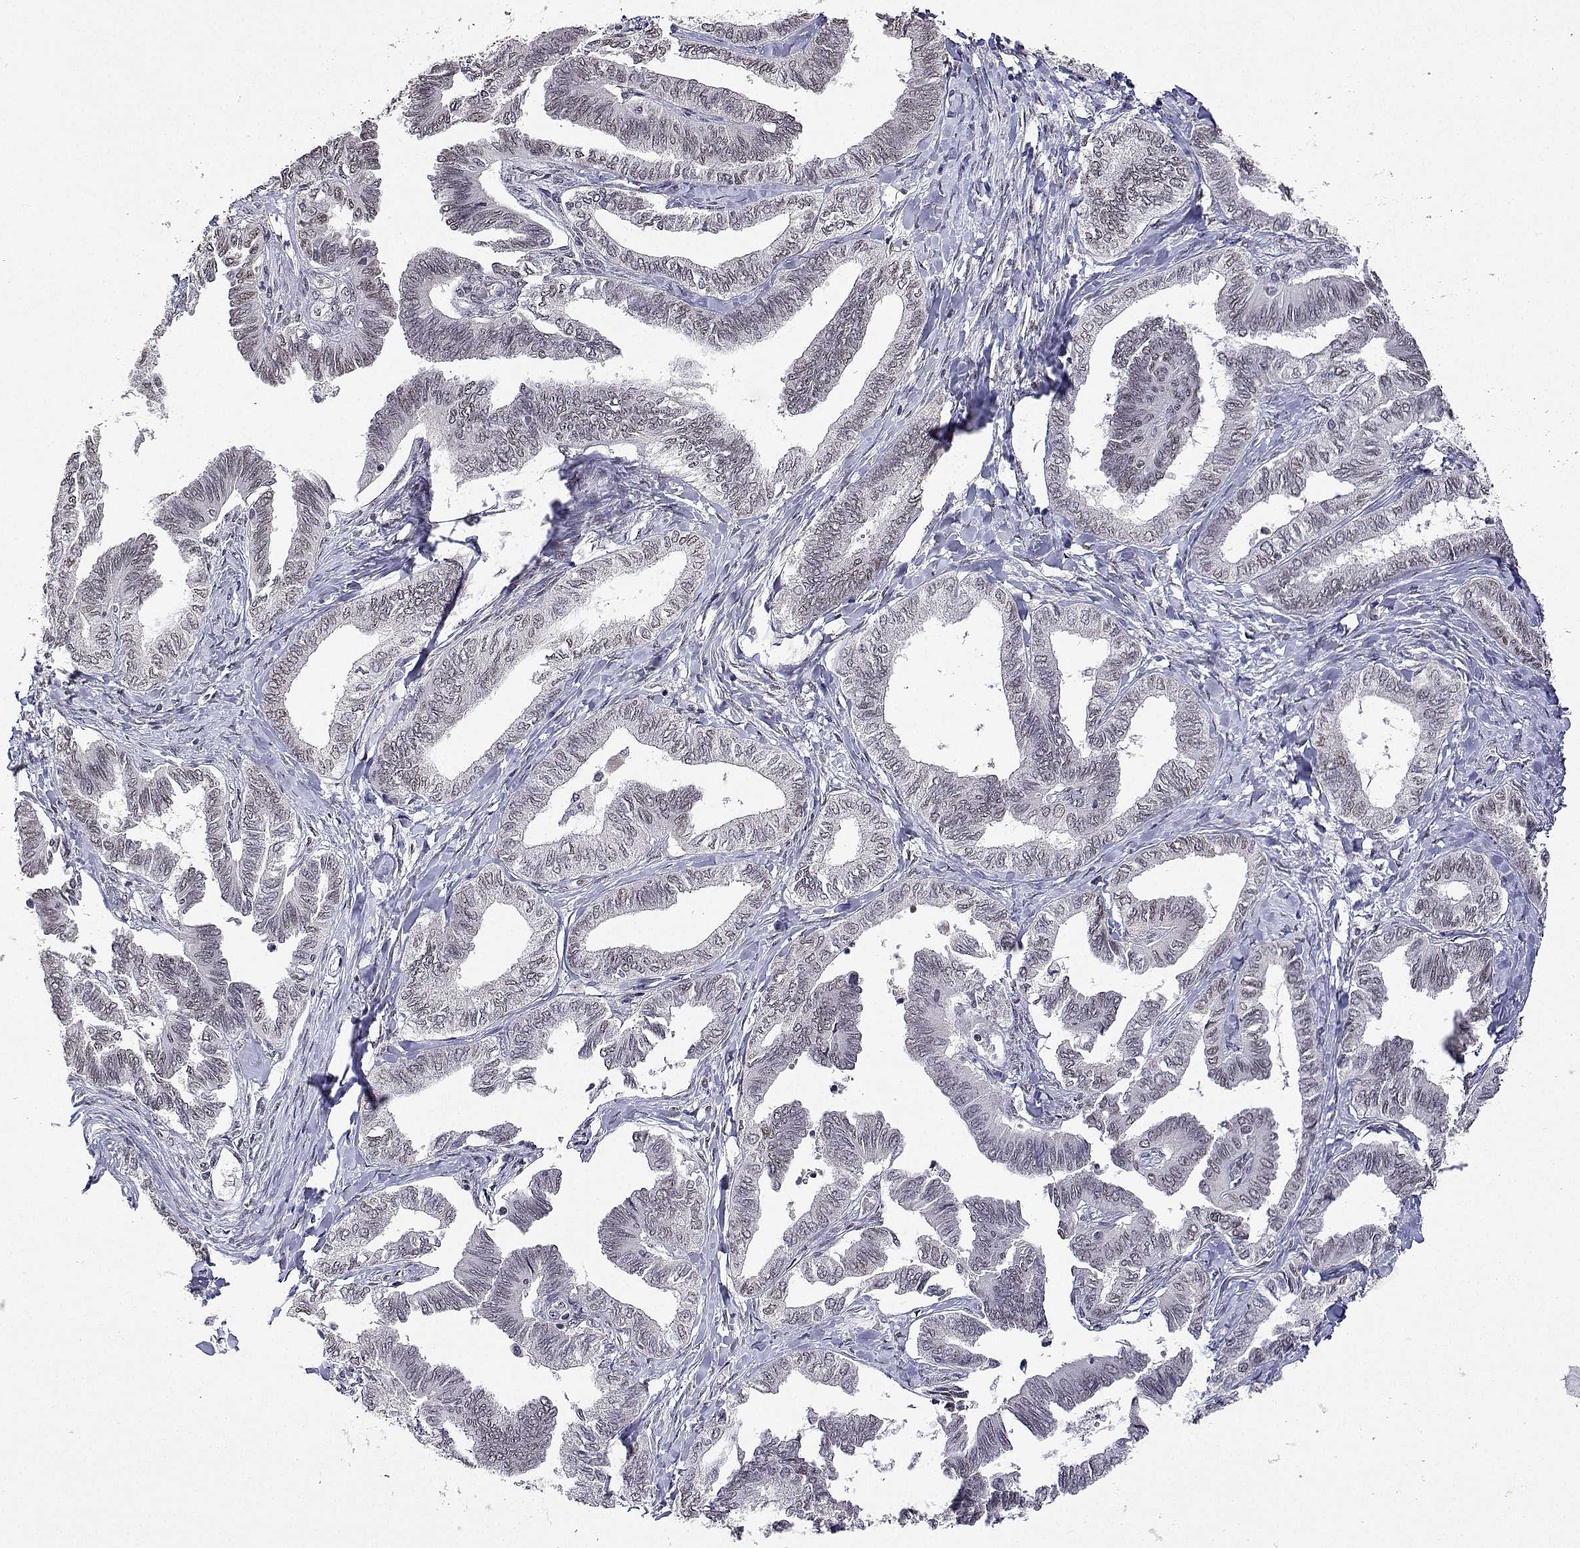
{"staining": {"intensity": "moderate", "quantity": "25%-75%", "location": "nuclear"}, "tissue": "ovarian cancer", "cell_type": "Tumor cells", "image_type": "cancer", "snomed": [{"axis": "morphology", "description": "Carcinoma, endometroid"}, {"axis": "topography", "description": "Ovary"}], "caption": "A high-resolution image shows immunohistochemistry staining of endometroid carcinoma (ovarian), which demonstrates moderate nuclear expression in about 25%-75% of tumor cells.", "gene": "XPC", "patient": {"sex": "female", "age": 70}}